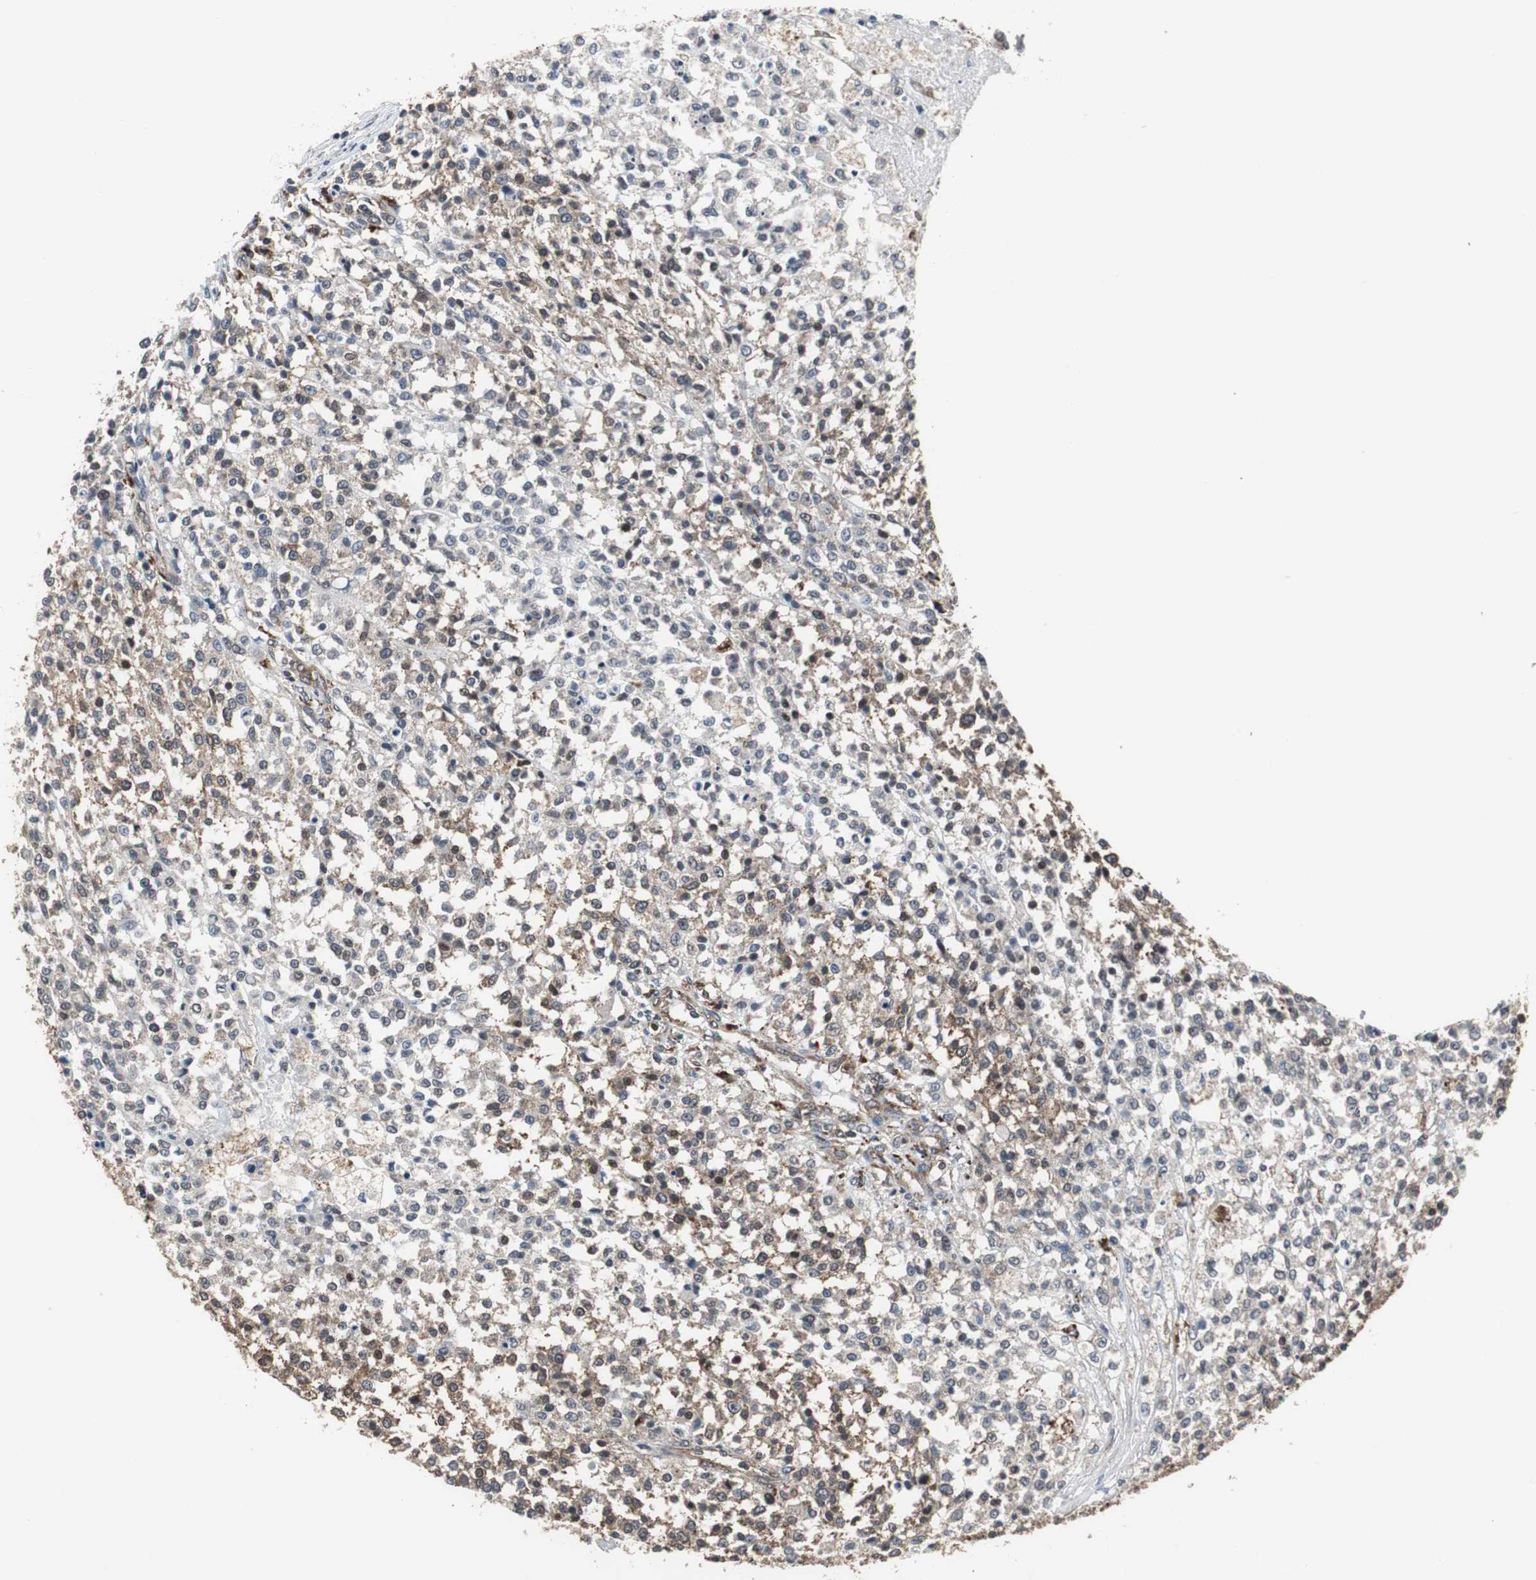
{"staining": {"intensity": "moderate", "quantity": "25%-75%", "location": "cytoplasmic/membranous,nuclear"}, "tissue": "testis cancer", "cell_type": "Tumor cells", "image_type": "cancer", "snomed": [{"axis": "morphology", "description": "Seminoma, NOS"}, {"axis": "topography", "description": "Testis"}], "caption": "High-power microscopy captured an immunohistochemistry (IHC) photomicrograph of seminoma (testis), revealing moderate cytoplasmic/membranous and nuclear staining in about 25%-75% of tumor cells. The protein of interest is shown in brown color, while the nuclei are stained blue.", "gene": "USP10", "patient": {"sex": "male", "age": 59}}